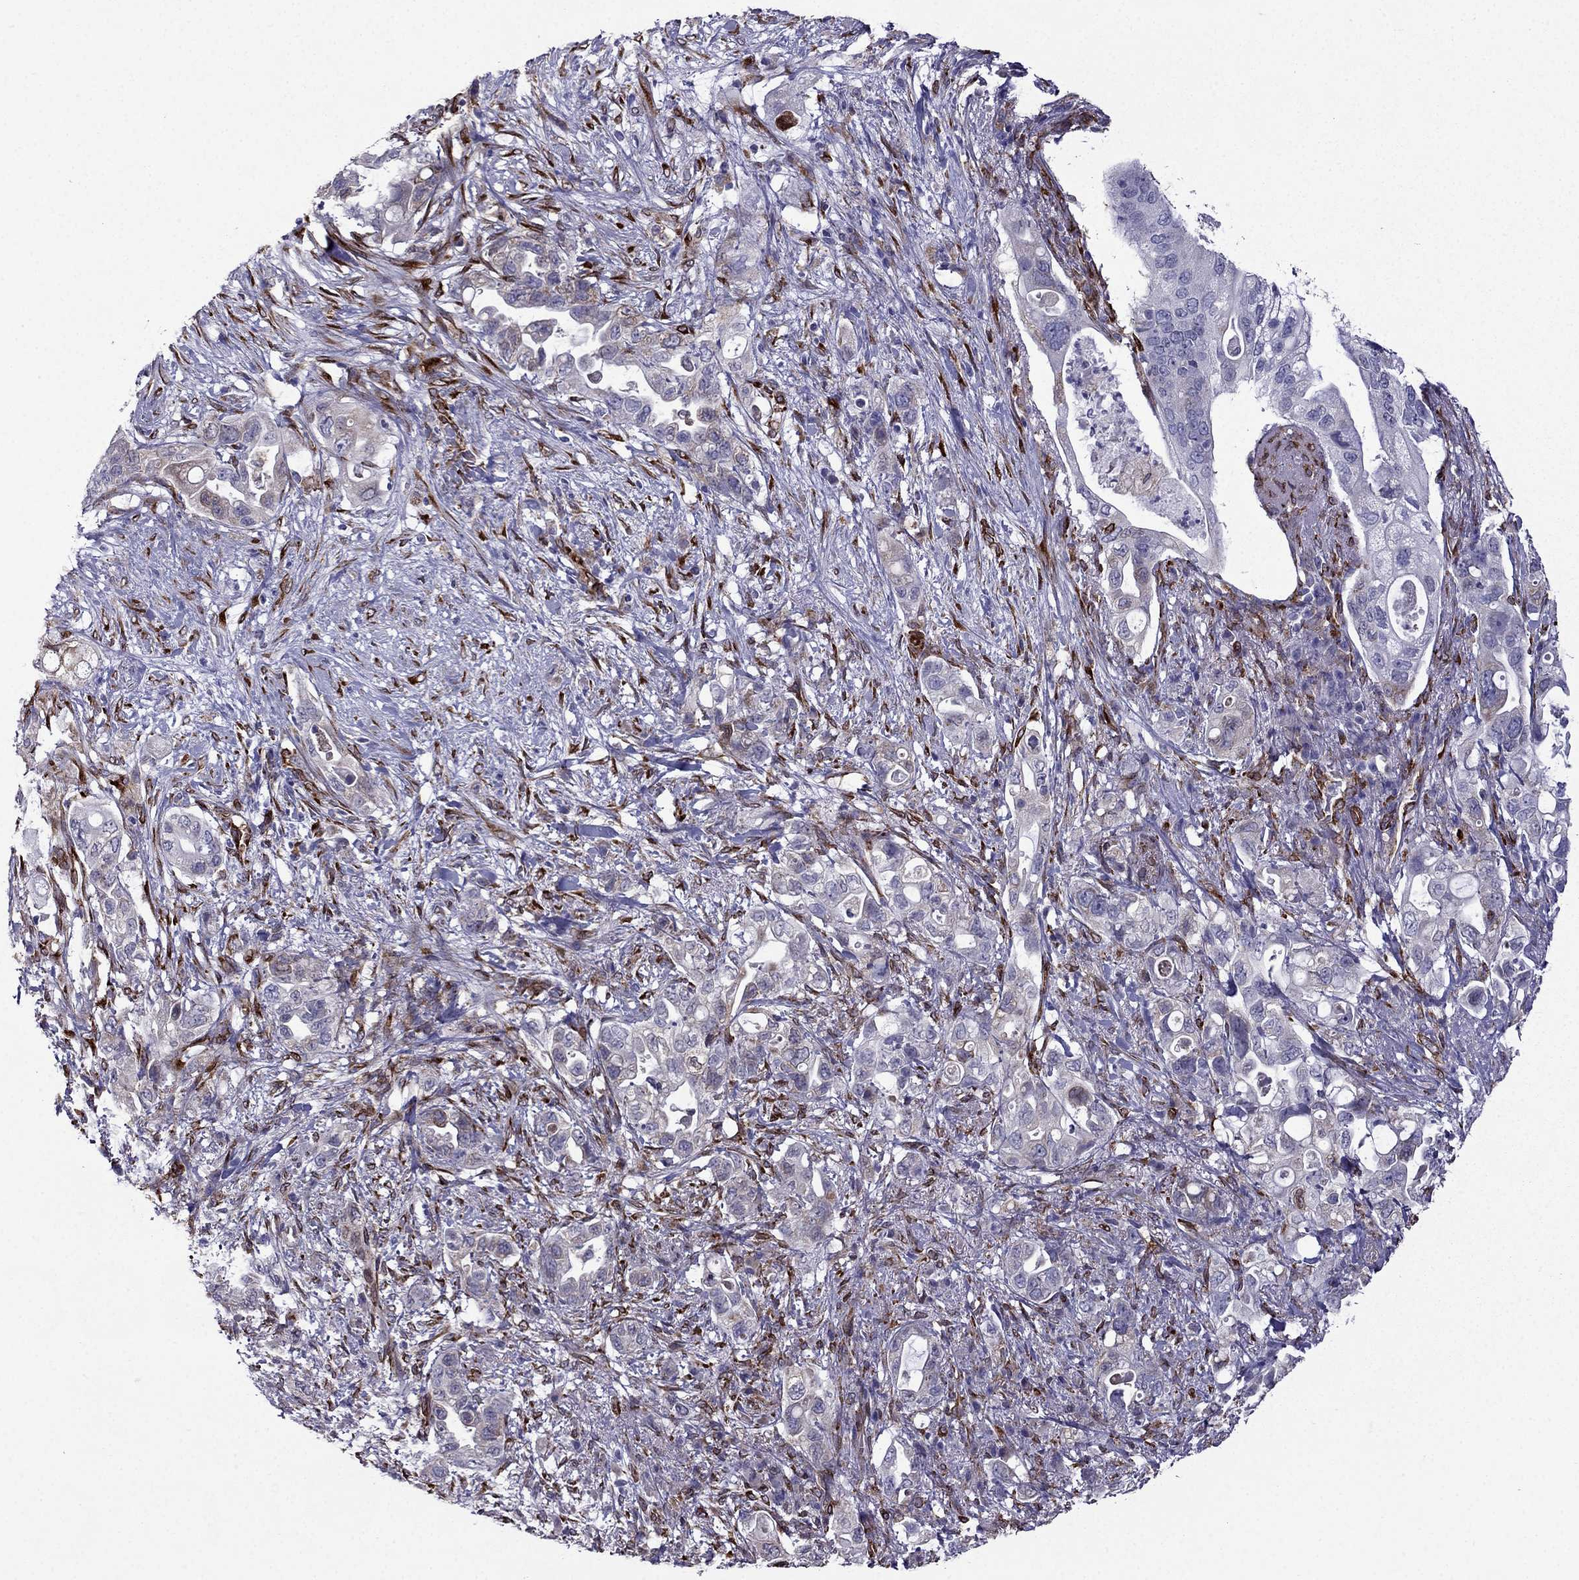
{"staining": {"intensity": "negative", "quantity": "none", "location": "none"}, "tissue": "pancreatic cancer", "cell_type": "Tumor cells", "image_type": "cancer", "snomed": [{"axis": "morphology", "description": "Adenocarcinoma, NOS"}, {"axis": "topography", "description": "Pancreas"}], "caption": "Tumor cells are negative for brown protein staining in pancreatic cancer (adenocarcinoma). (Immunohistochemistry, brightfield microscopy, high magnification).", "gene": "IKBIP", "patient": {"sex": "female", "age": 72}}